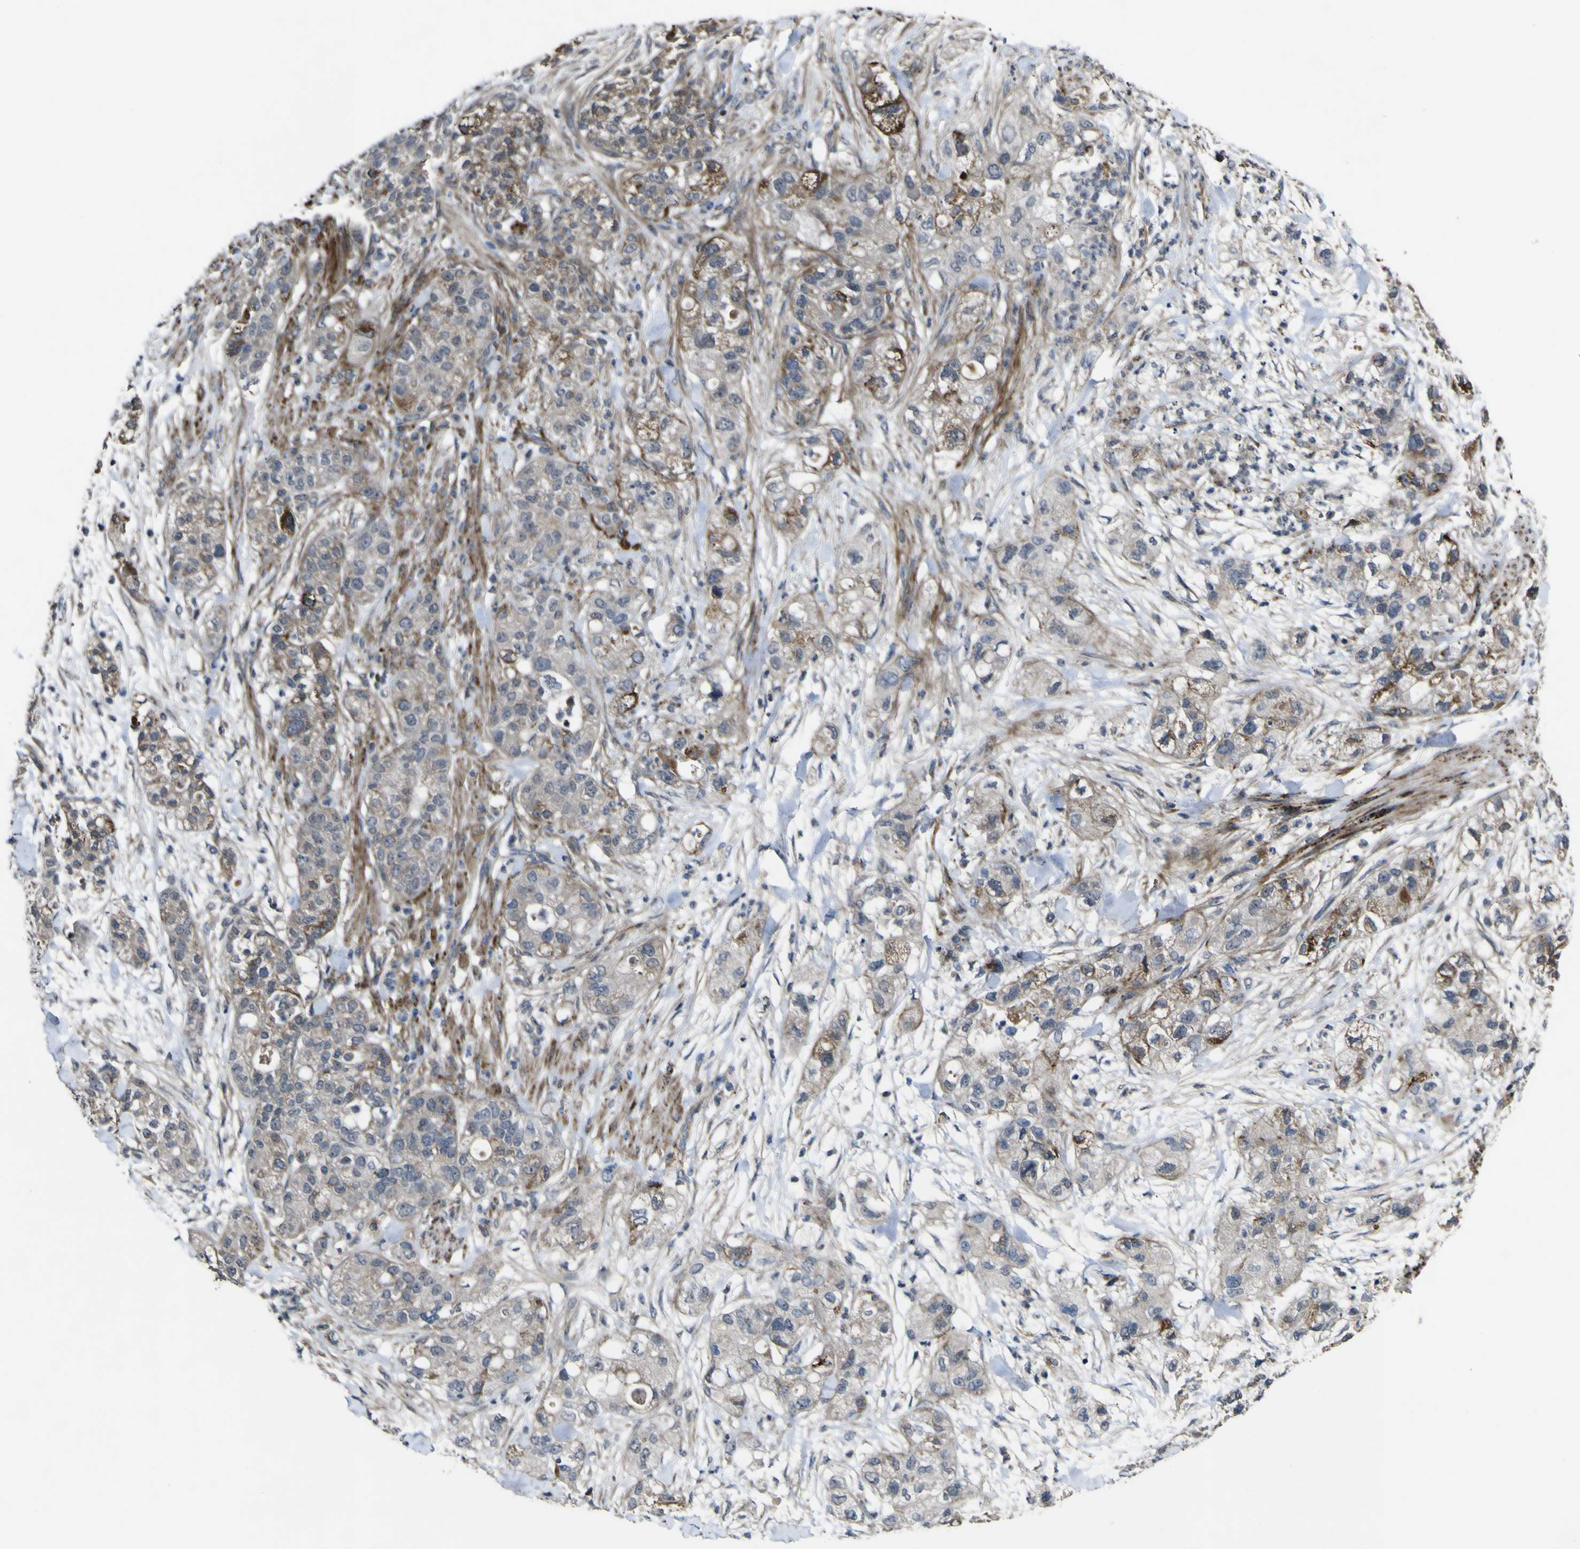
{"staining": {"intensity": "moderate", "quantity": "<25%", "location": "cytoplasmic/membranous"}, "tissue": "pancreatic cancer", "cell_type": "Tumor cells", "image_type": "cancer", "snomed": [{"axis": "morphology", "description": "Adenocarcinoma, NOS"}, {"axis": "topography", "description": "Pancreas"}], "caption": "A micrograph of human pancreatic adenocarcinoma stained for a protein shows moderate cytoplasmic/membranous brown staining in tumor cells.", "gene": "GPLD1", "patient": {"sex": "female", "age": 78}}